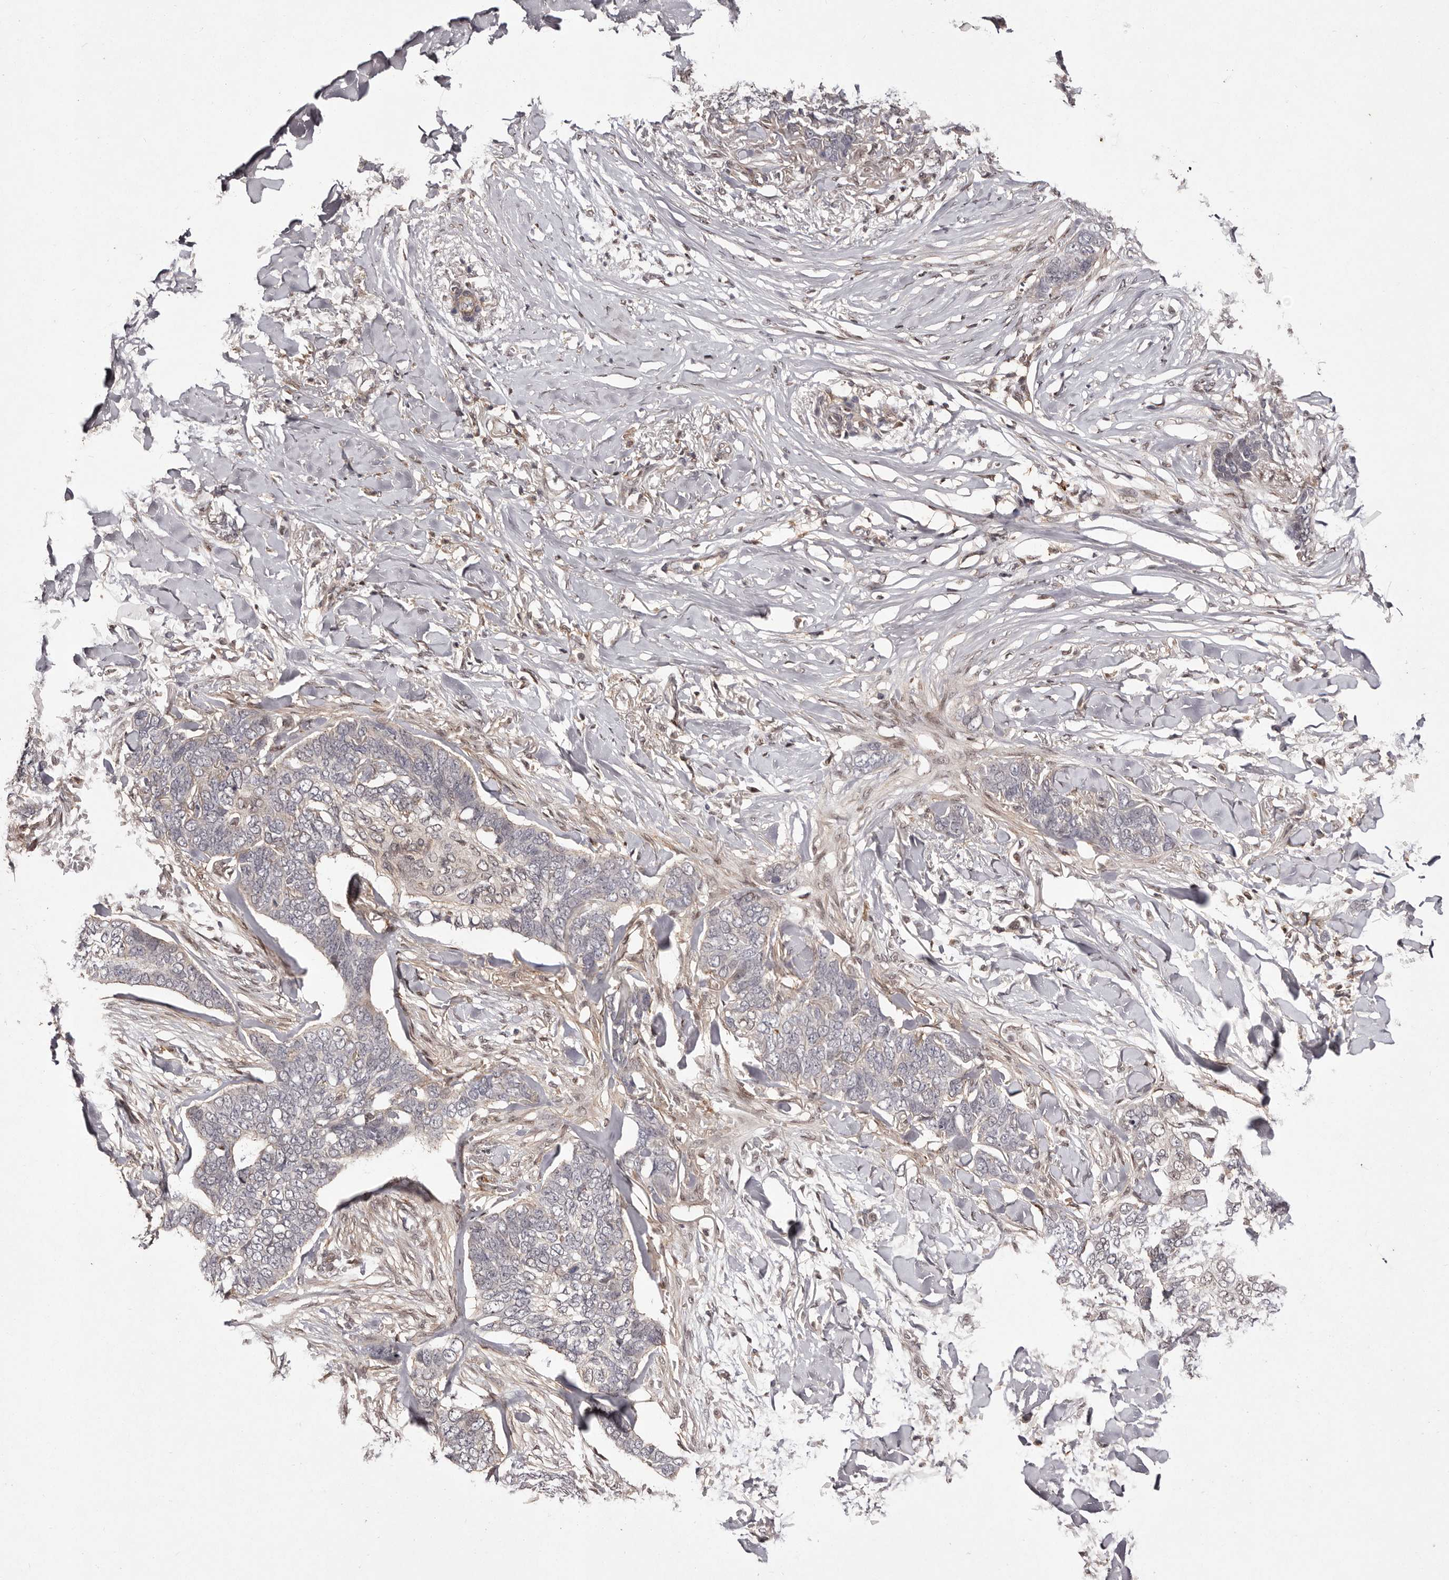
{"staining": {"intensity": "negative", "quantity": "none", "location": "none"}, "tissue": "skin cancer", "cell_type": "Tumor cells", "image_type": "cancer", "snomed": [{"axis": "morphology", "description": "Normal tissue, NOS"}, {"axis": "morphology", "description": "Basal cell carcinoma"}, {"axis": "topography", "description": "Skin"}], "caption": "This is an immunohistochemistry (IHC) micrograph of human basal cell carcinoma (skin). There is no positivity in tumor cells.", "gene": "FBXO5", "patient": {"sex": "male", "age": 77}}